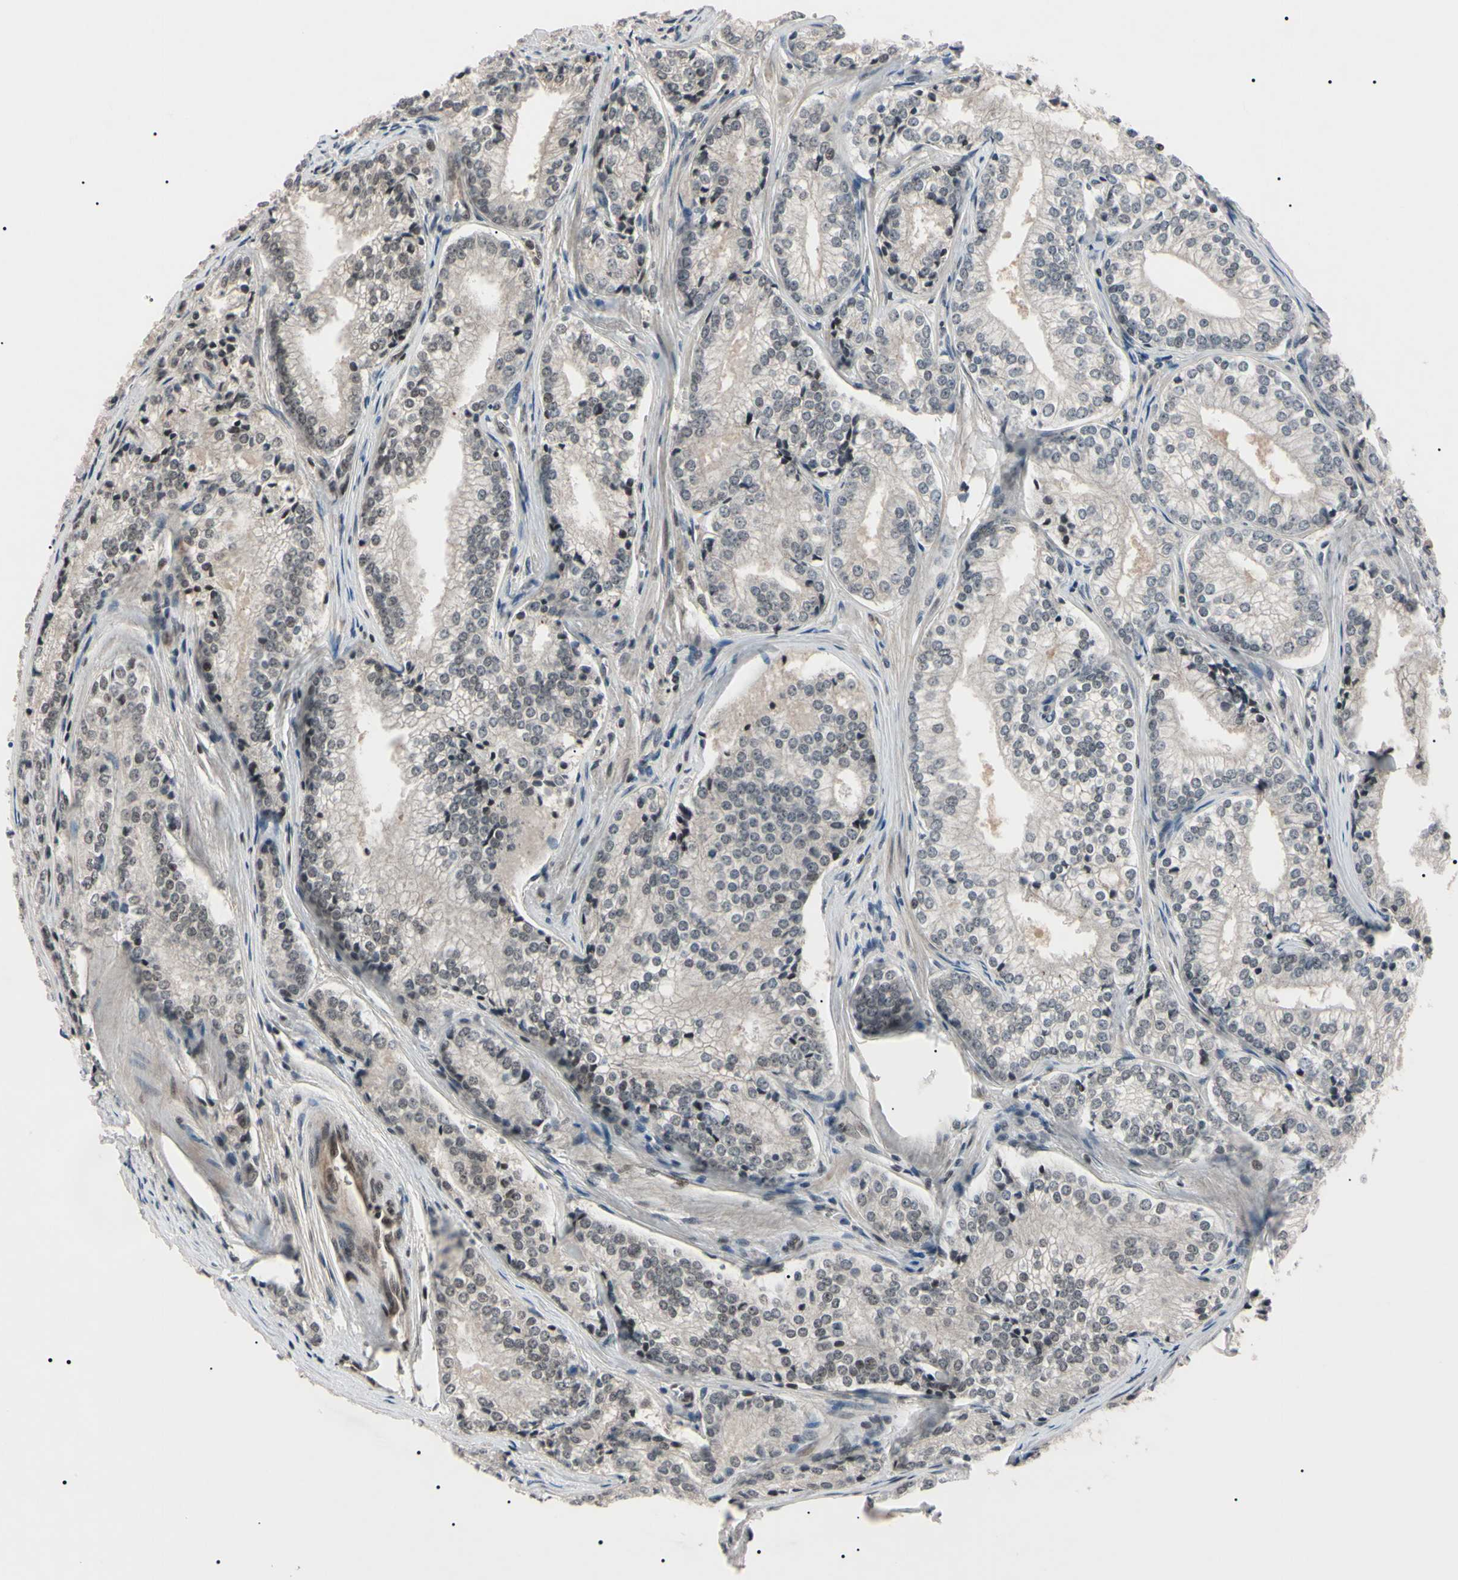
{"staining": {"intensity": "weak", "quantity": "25%-75%", "location": "nuclear"}, "tissue": "prostate cancer", "cell_type": "Tumor cells", "image_type": "cancer", "snomed": [{"axis": "morphology", "description": "Adenocarcinoma, Low grade"}, {"axis": "topography", "description": "Prostate"}], "caption": "Human prostate low-grade adenocarcinoma stained with a brown dye displays weak nuclear positive expression in about 25%-75% of tumor cells.", "gene": "YY1", "patient": {"sex": "male", "age": 60}}